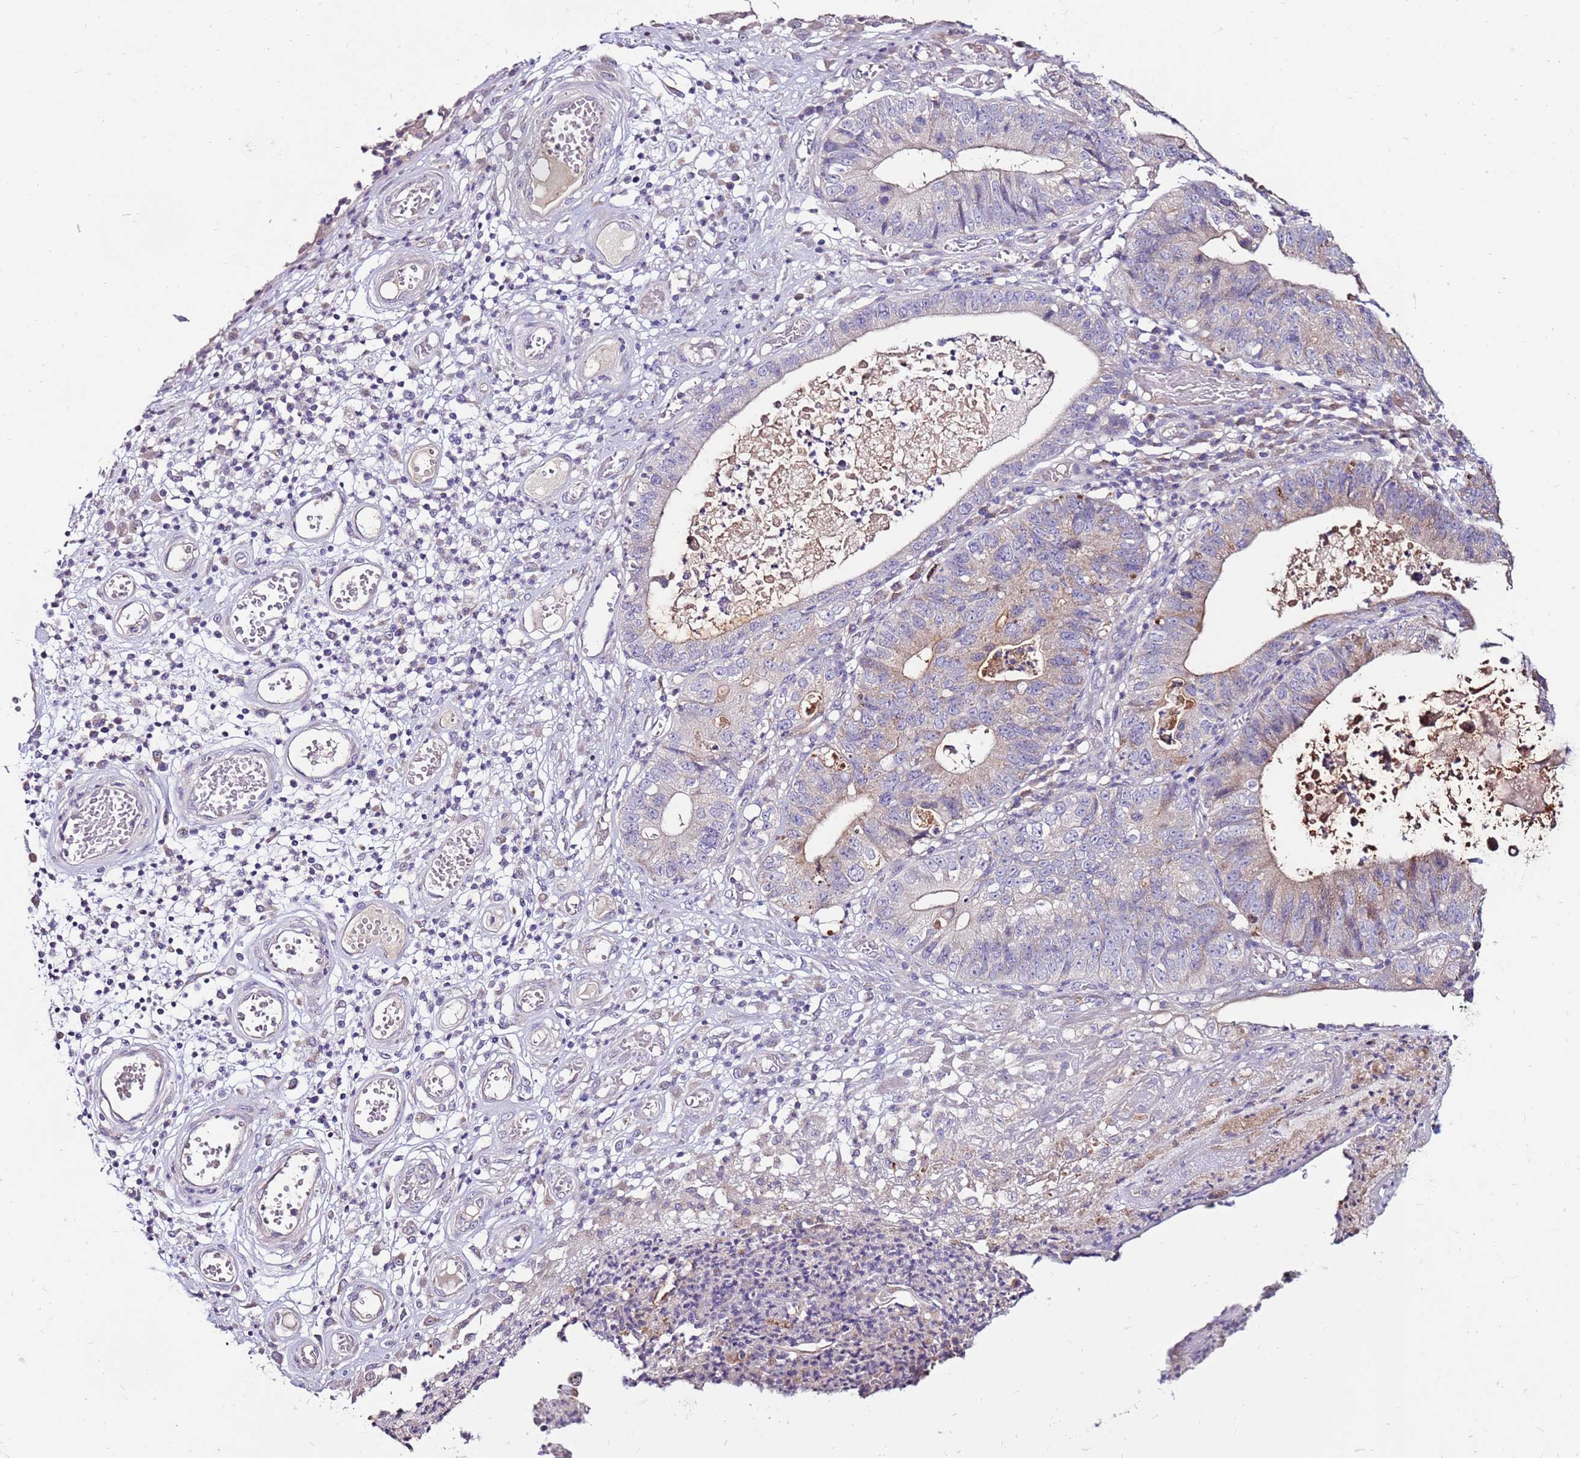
{"staining": {"intensity": "weak", "quantity": "25%-75%", "location": "cytoplasmic/membranous"}, "tissue": "stomach cancer", "cell_type": "Tumor cells", "image_type": "cancer", "snomed": [{"axis": "morphology", "description": "Adenocarcinoma, NOS"}, {"axis": "topography", "description": "Stomach"}], "caption": "The image exhibits staining of stomach adenocarcinoma, revealing weak cytoplasmic/membranous protein positivity (brown color) within tumor cells.", "gene": "SLC44A4", "patient": {"sex": "male", "age": 59}}